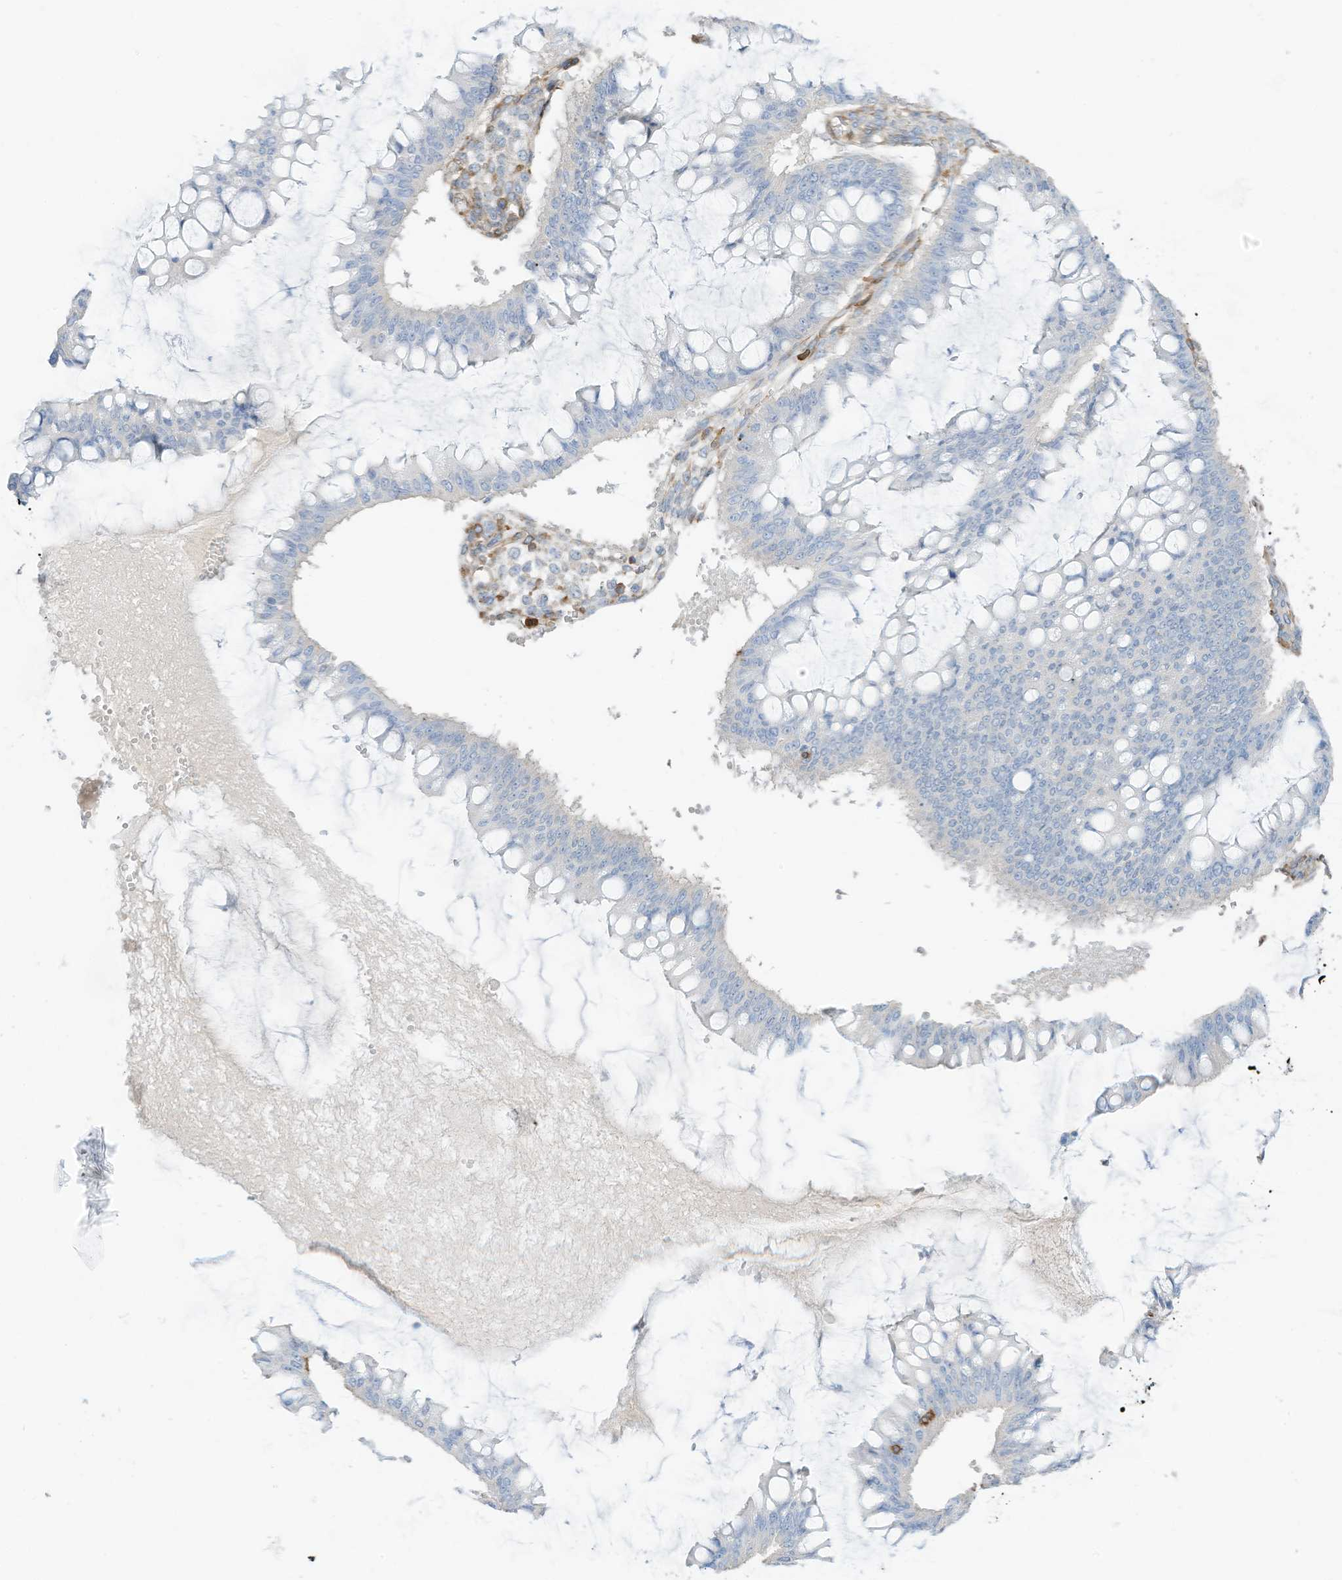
{"staining": {"intensity": "negative", "quantity": "none", "location": "none"}, "tissue": "ovarian cancer", "cell_type": "Tumor cells", "image_type": "cancer", "snomed": [{"axis": "morphology", "description": "Cystadenocarcinoma, mucinous, NOS"}, {"axis": "topography", "description": "Ovary"}], "caption": "An immunohistochemistry micrograph of ovarian cancer is shown. There is no staining in tumor cells of ovarian cancer. (IHC, brightfield microscopy, high magnification).", "gene": "ARHGAP25", "patient": {"sex": "female", "age": 73}}